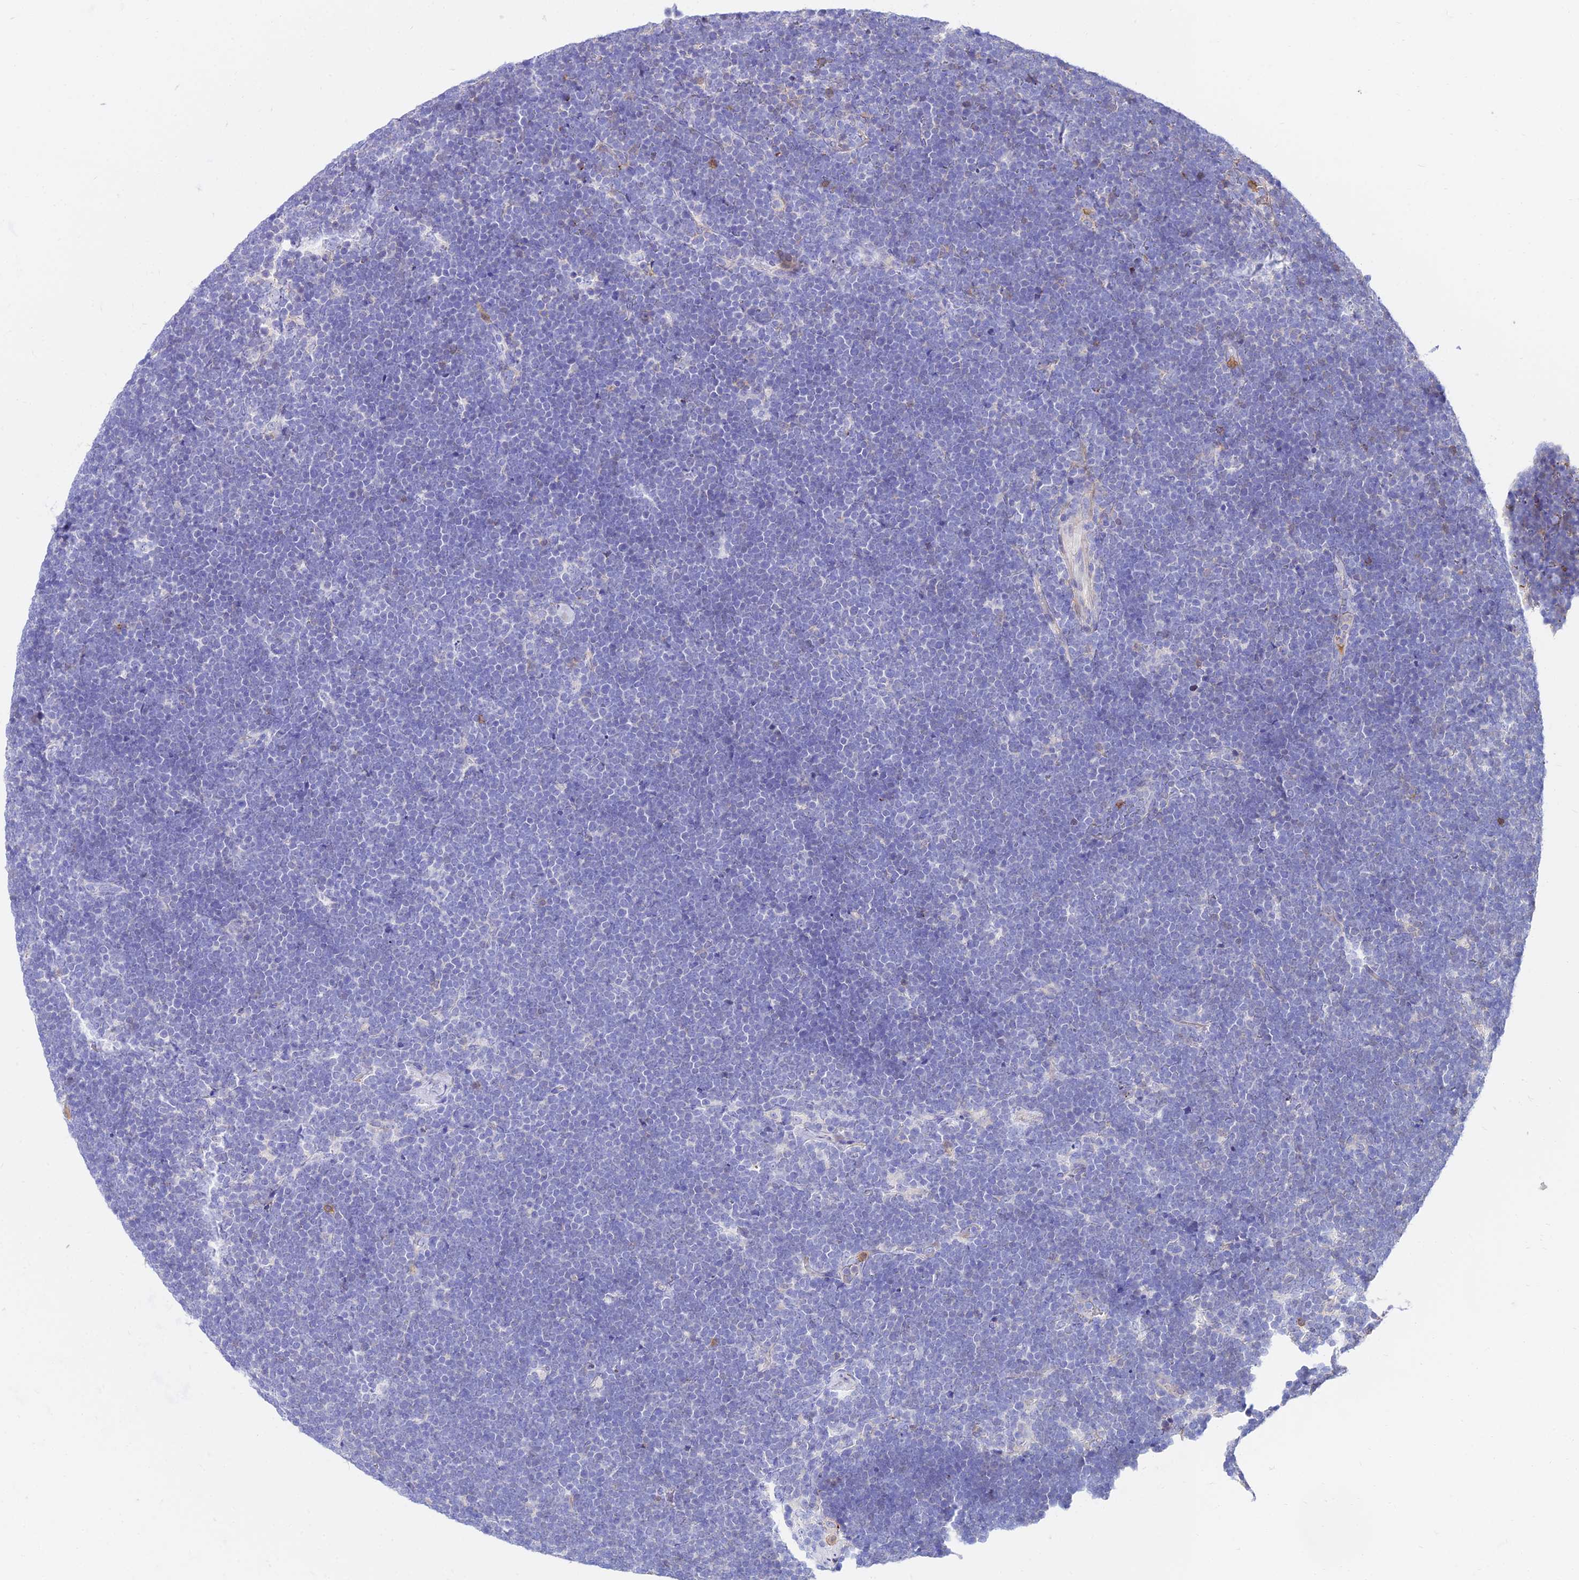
{"staining": {"intensity": "negative", "quantity": "none", "location": "none"}, "tissue": "lymphoma", "cell_type": "Tumor cells", "image_type": "cancer", "snomed": [{"axis": "morphology", "description": "Malignant lymphoma, non-Hodgkin's type, High grade"}, {"axis": "topography", "description": "Lymph node"}], "caption": "Immunohistochemistry (IHC) of lymphoma shows no positivity in tumor cells.", "gene": "SREK1IP1", "patient": {"sex": "male", "age": 13}}